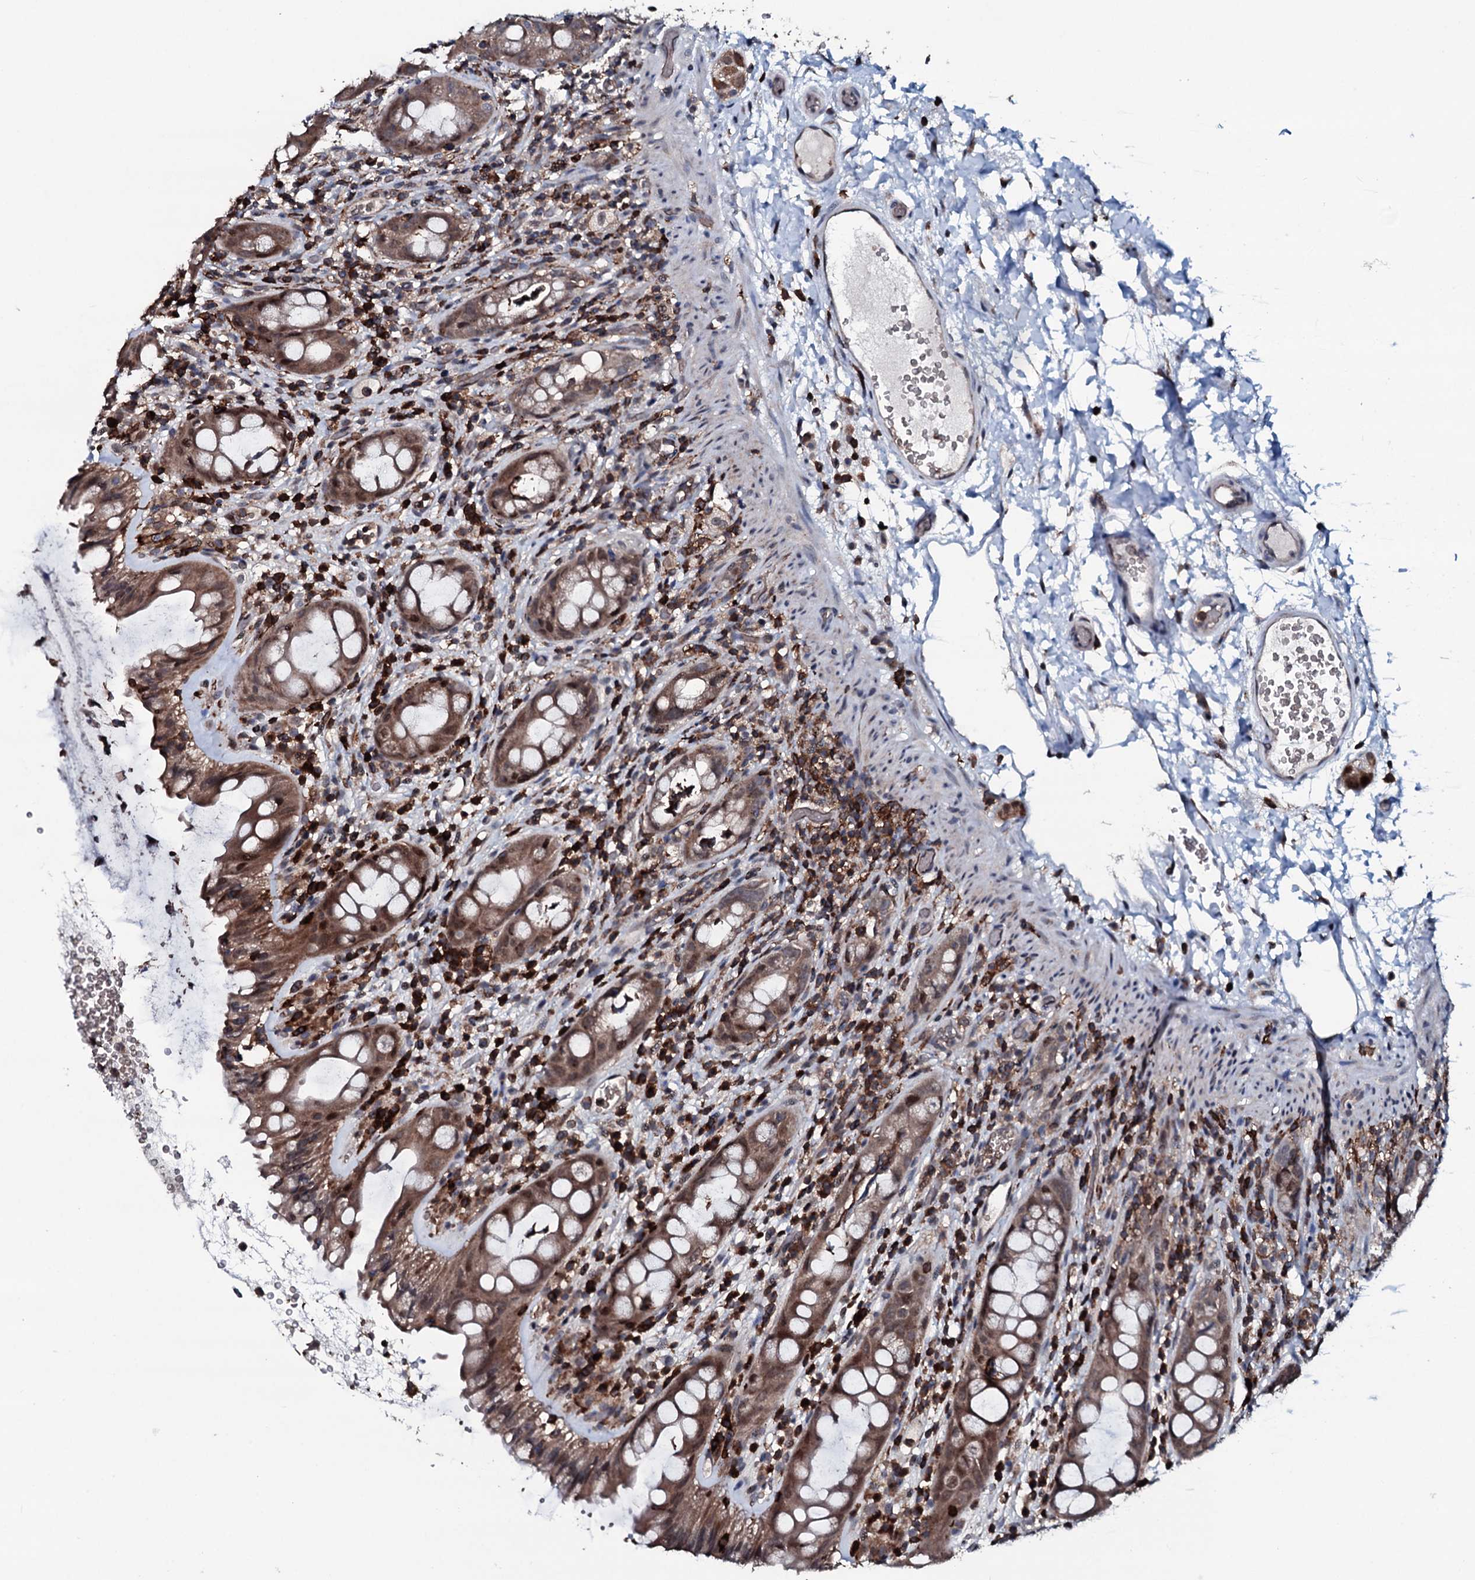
{"staining": {"intensity": "moderate", "quantity": ">75%", "location": "cytoplasmic/membranous,nuclear"}, "tissue": "rectum", "cell_type": "Glandular cells", "image_type": "normal", "snomed": [{"axis": "morphology", "description": "Normal tissue, NOS"}, {"axis": "topography", "description": "Rectum"}], "caption": "Protein expression analysis of benign rectum reveals moderate cytoplasmic/membranous,nuclear expression in about >75% of glandular cells.", "gene": "OGFOD2", "patient": {"sex": "female", "age": 57}}